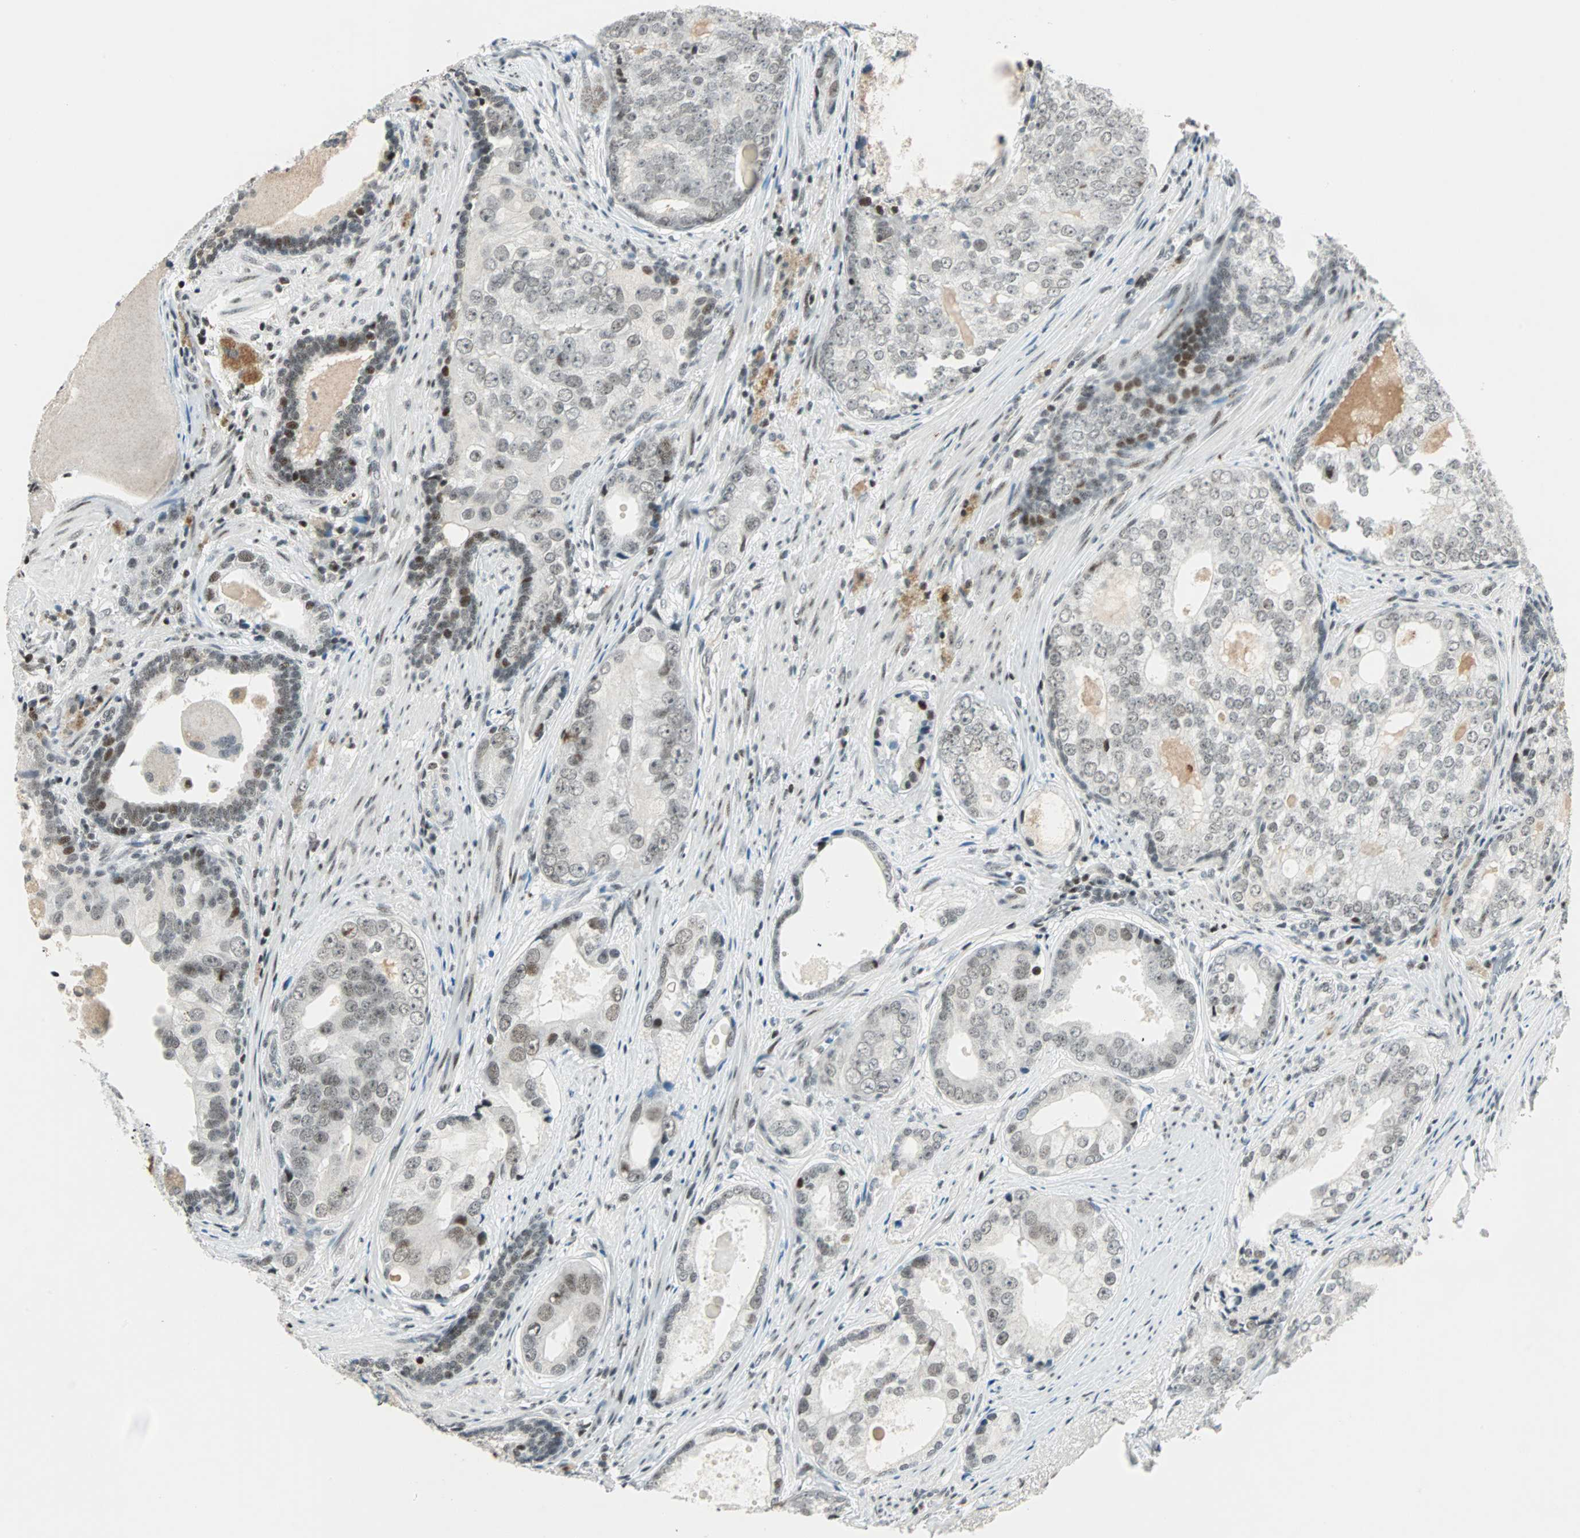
{"staining": {"intensity": "weak", "quantity": ">75%", "location": "nuclear"}, "tissue": "prostate cancer", "cell_type": "Tumor cells", "image_type": "cancer", "snomed": [{"axis": "morphology", "description": "Adenocarcinoma, High grade"}, {"axis": "topography", "description": "Prostate"}], "caption": "Immunohistochemical staining of human prostate cancer shows low levels of weak nuclear expression in approximately >75% of tumor cells.", "gene": "SIN3A", "patient": {"sex": "male", "age": 66}}